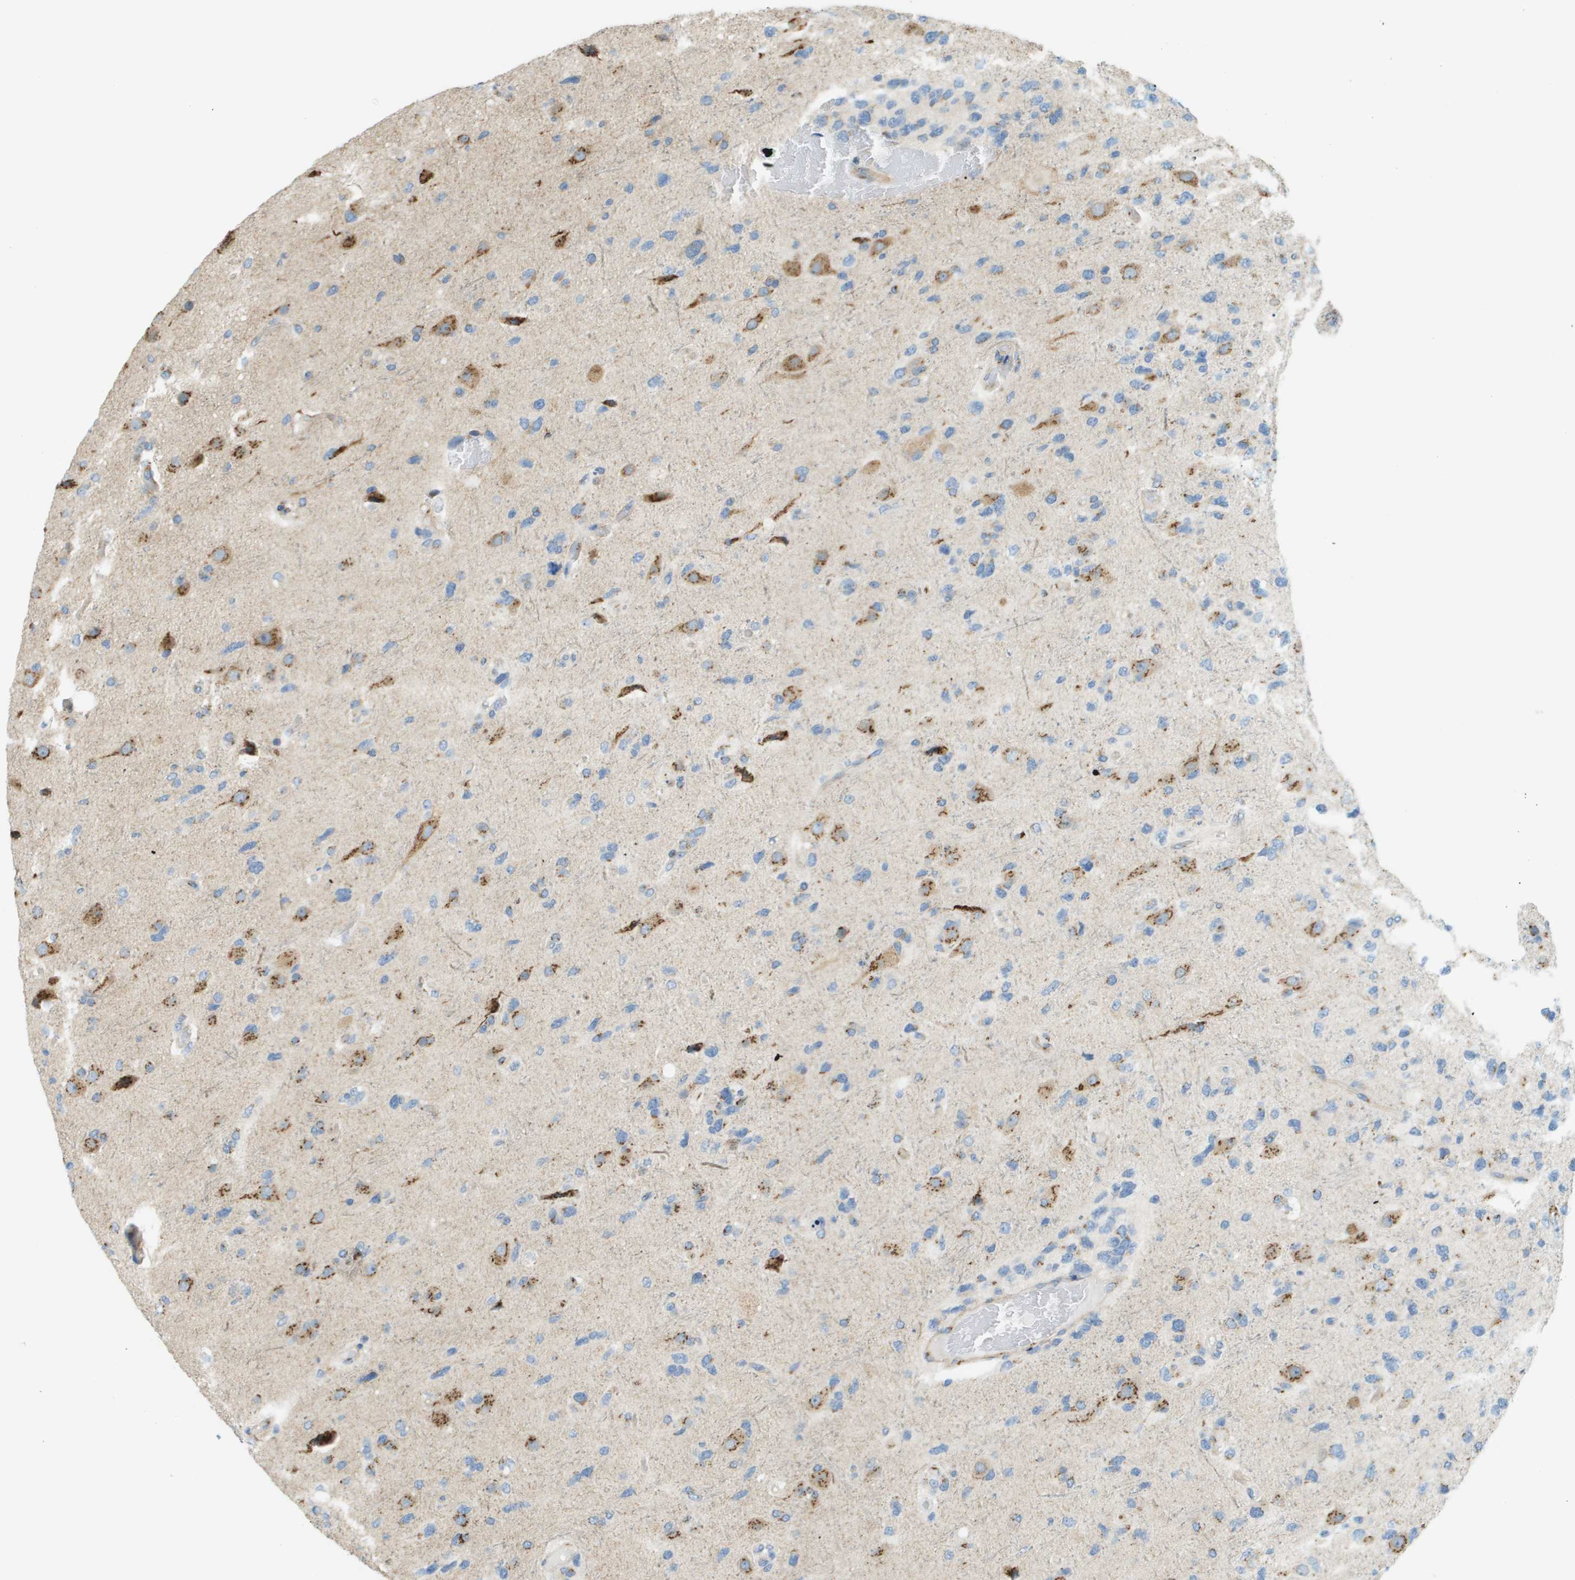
{"staining": {"intensity": "negative", "quantity": "none", "location": "none"}, "tissue": "glioma", "cell_type": "Tumor cells", "image_type": "cancer", "snomed": [{"axis": "morphology", "description": "Glioma, malignant, High grade"}, {"axis": "topography", "description": "Brain"}], "caption": "The micrograph demonstrates no staining of tumor cells in glioma.", "gene": "ACBD3", "patient": {"sex": "female", "age": 58}}